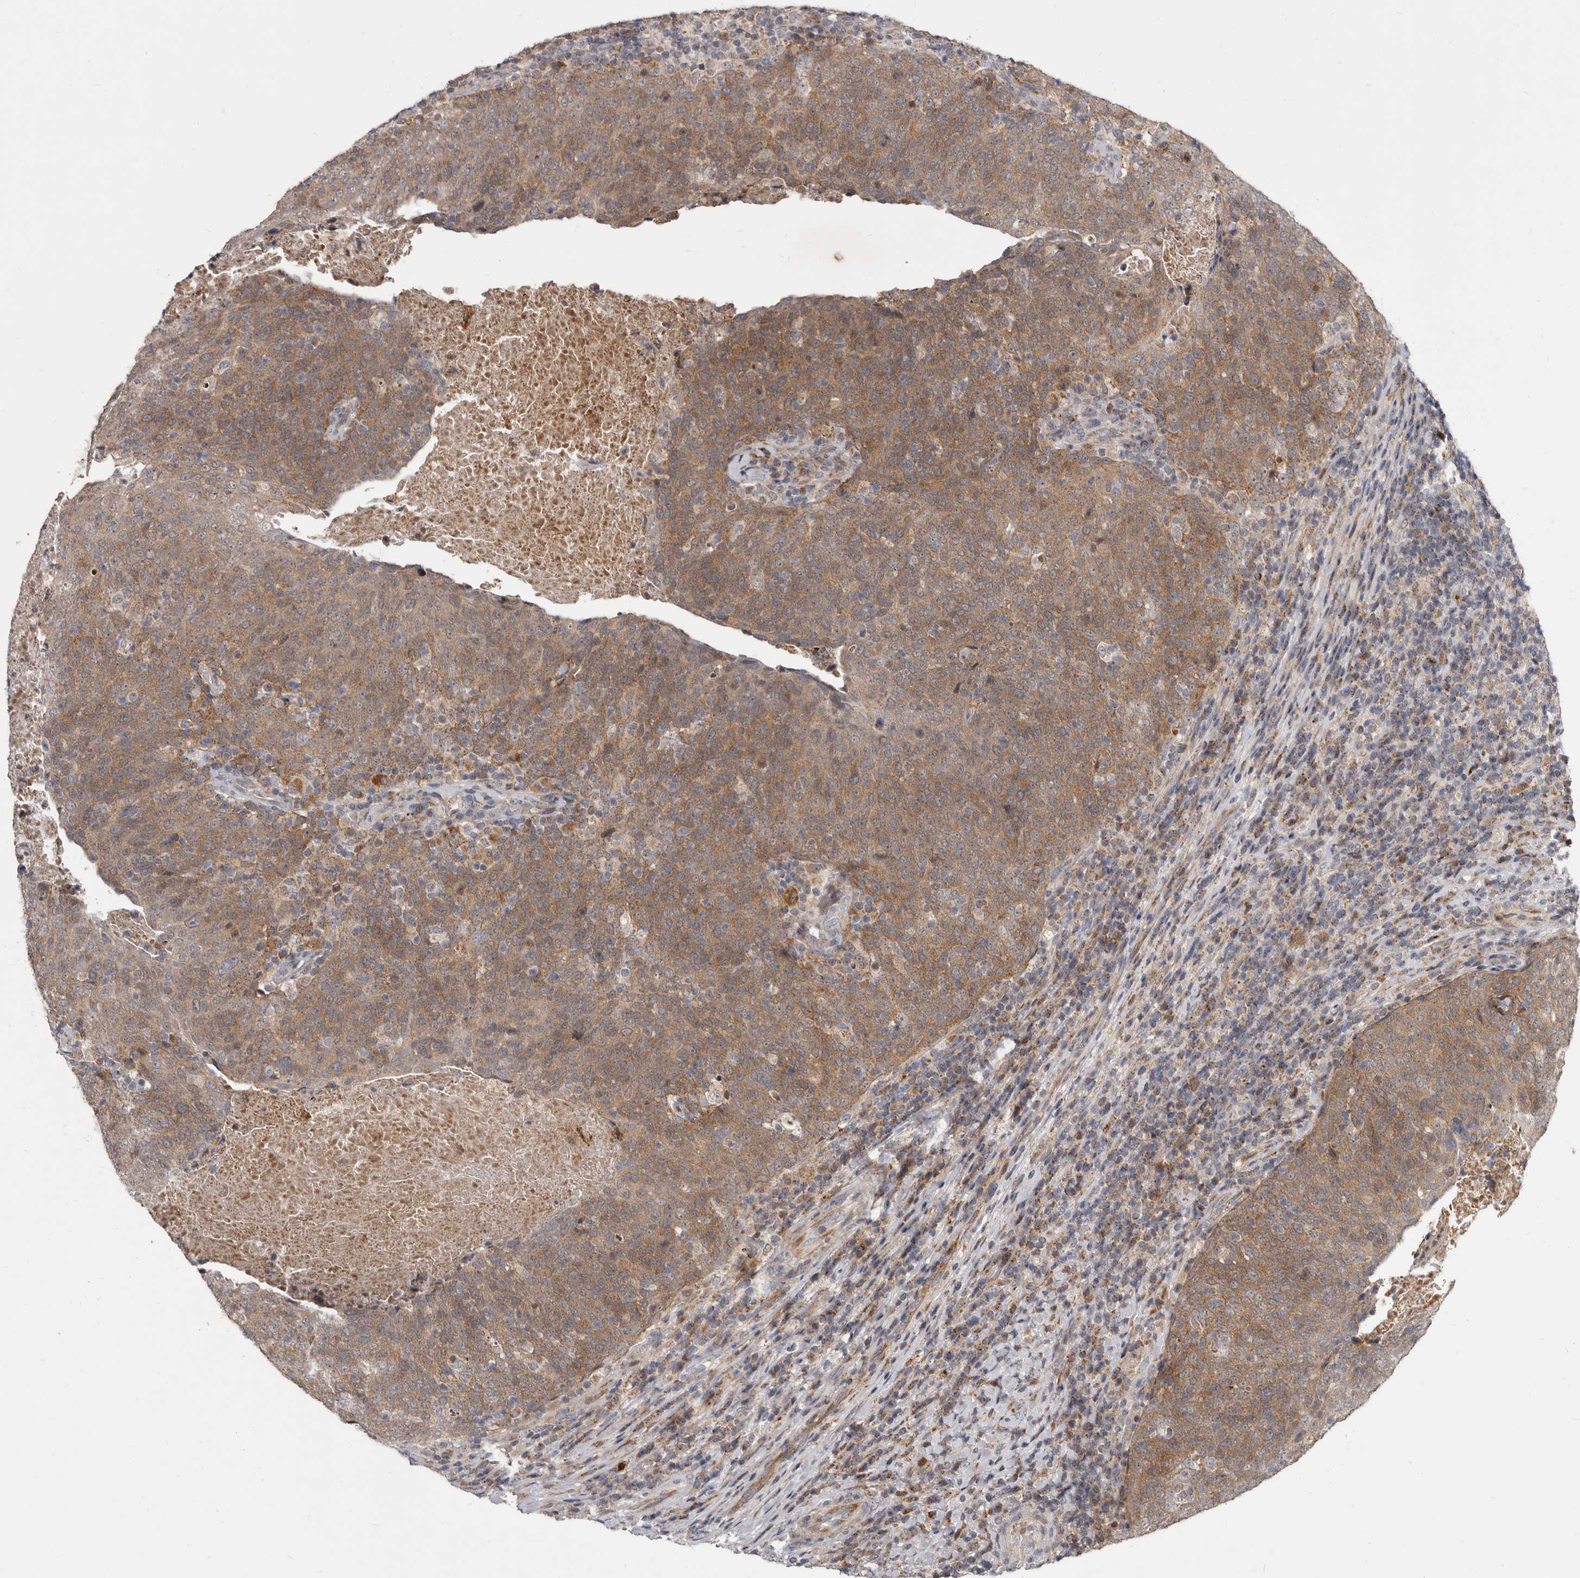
{"staining": {"intensity": "weak", "quantity": ">75%", "location": "cytoplasmic/membranous"}, "tissue": "head and neck cancer", "cell_type": "Tumor cells", "image_type": "cancer", "snomed": [{"axis": "morphology", "description": "Squamous cell carcinoma, NOS"}, {"axis": "morphology", "description": "Squamous cell carcinoma, metastatic, NOS"}, {"axis": "topography", "description": "Lymph node"}, {"axis": "topography", "description": "Head-Neck"}], "caption": "IHC histopathology image of neoplastic tissue: head and neck metastatic squamous cell carcinoma stained using IHC demonstrates low levels of weak protein expression localized specifically in the cytoplasmic/membranous of tumor cells, appearing as a cytoplasmic/membranous brown color.", "gene": "SMC4", "patient": {"sex": "male", "age": 62}}